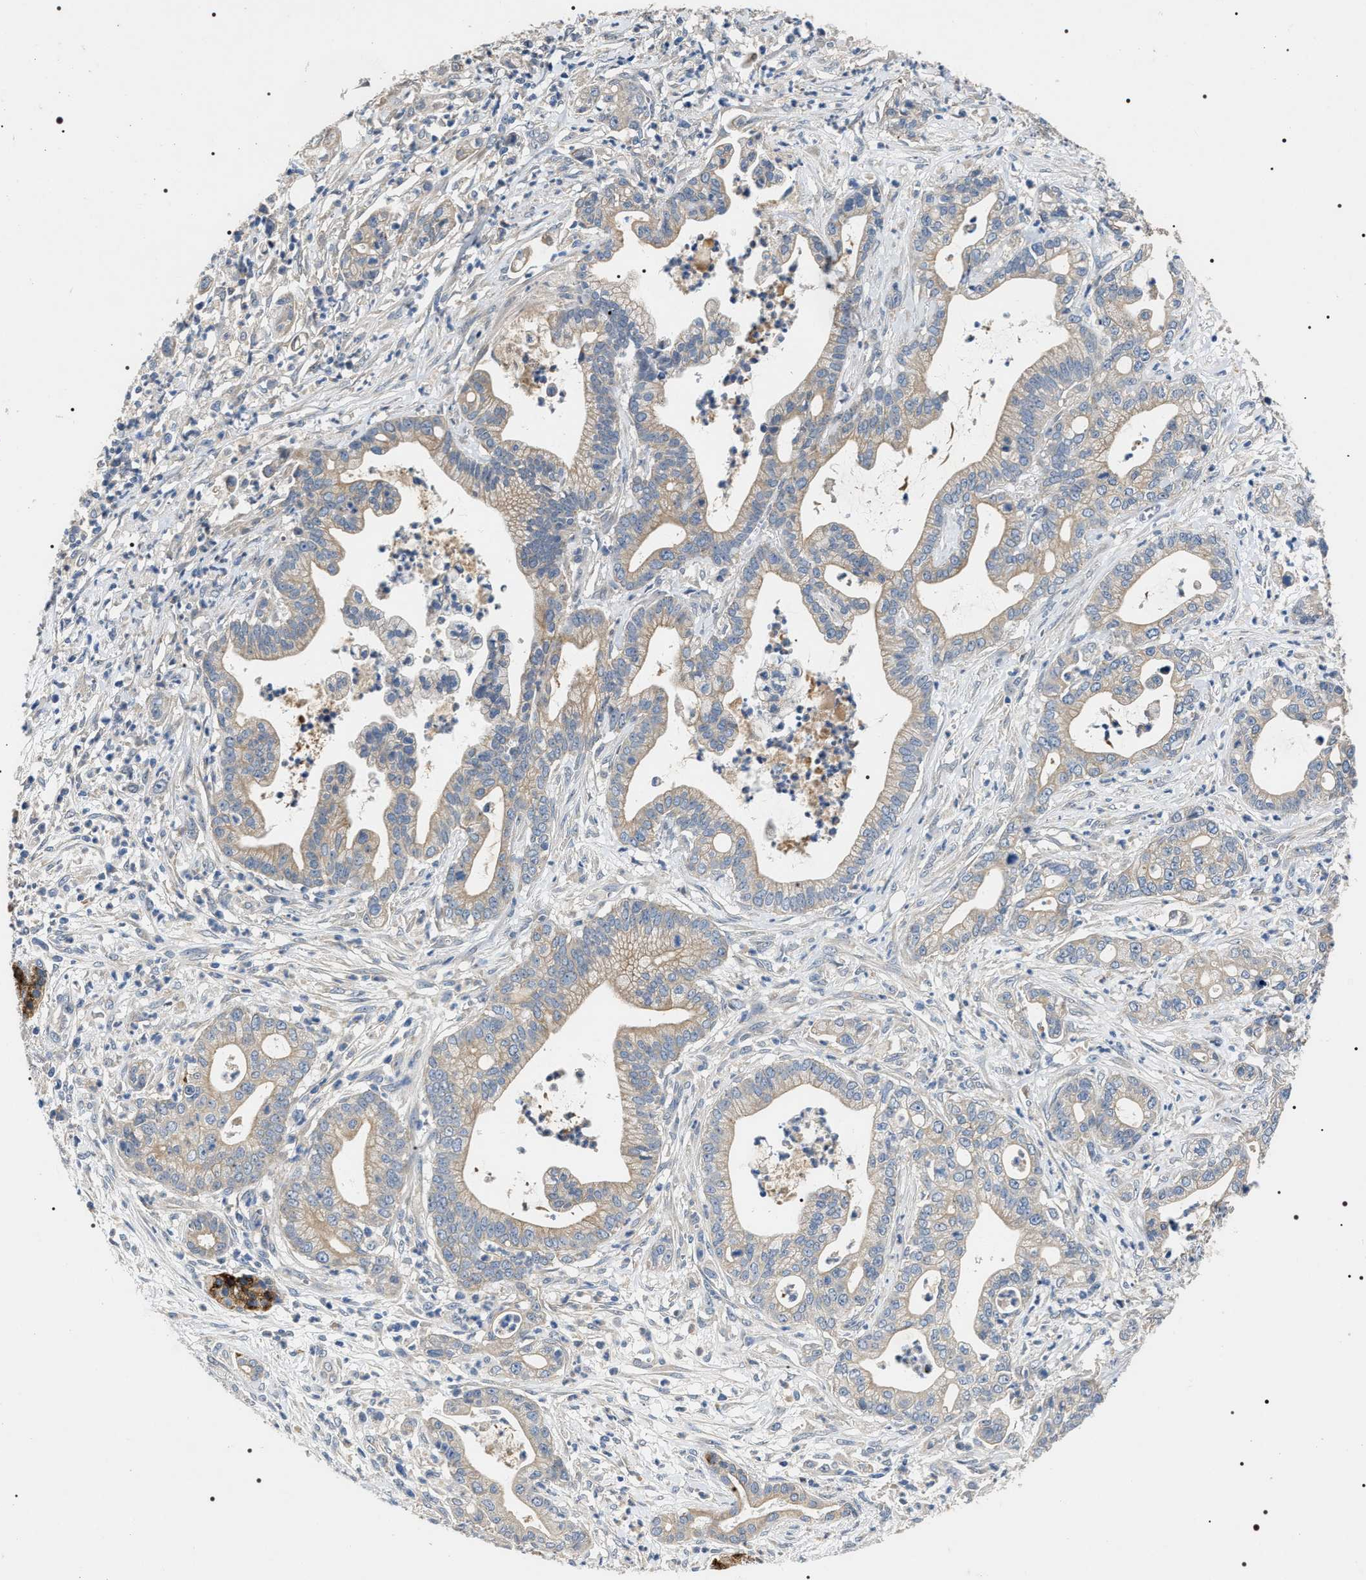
{"staining": {"intensity": "weak", "quantity": ">75%", "location": "cytoplasmic/membranous"}, "tissue": "pancreatic cancer", "cell_type": "Tumor cells", "image_type": "cancer", "snomed": [{"axis": "morphology", "description": "Adenocarcinoma, NOS"}, {"axis": "topography", "description": "Pancreas"}], "caption": "High-power microscopy captured an immunohistochemistry (IHC) photomicrograph of pancreatic adenocarcinoma, revealing weak cytoplasmic/membranous expression in approximately >75% of tumor cells.", "gene": "IFT81", "patient": {"sex": "male", "age": 69}}